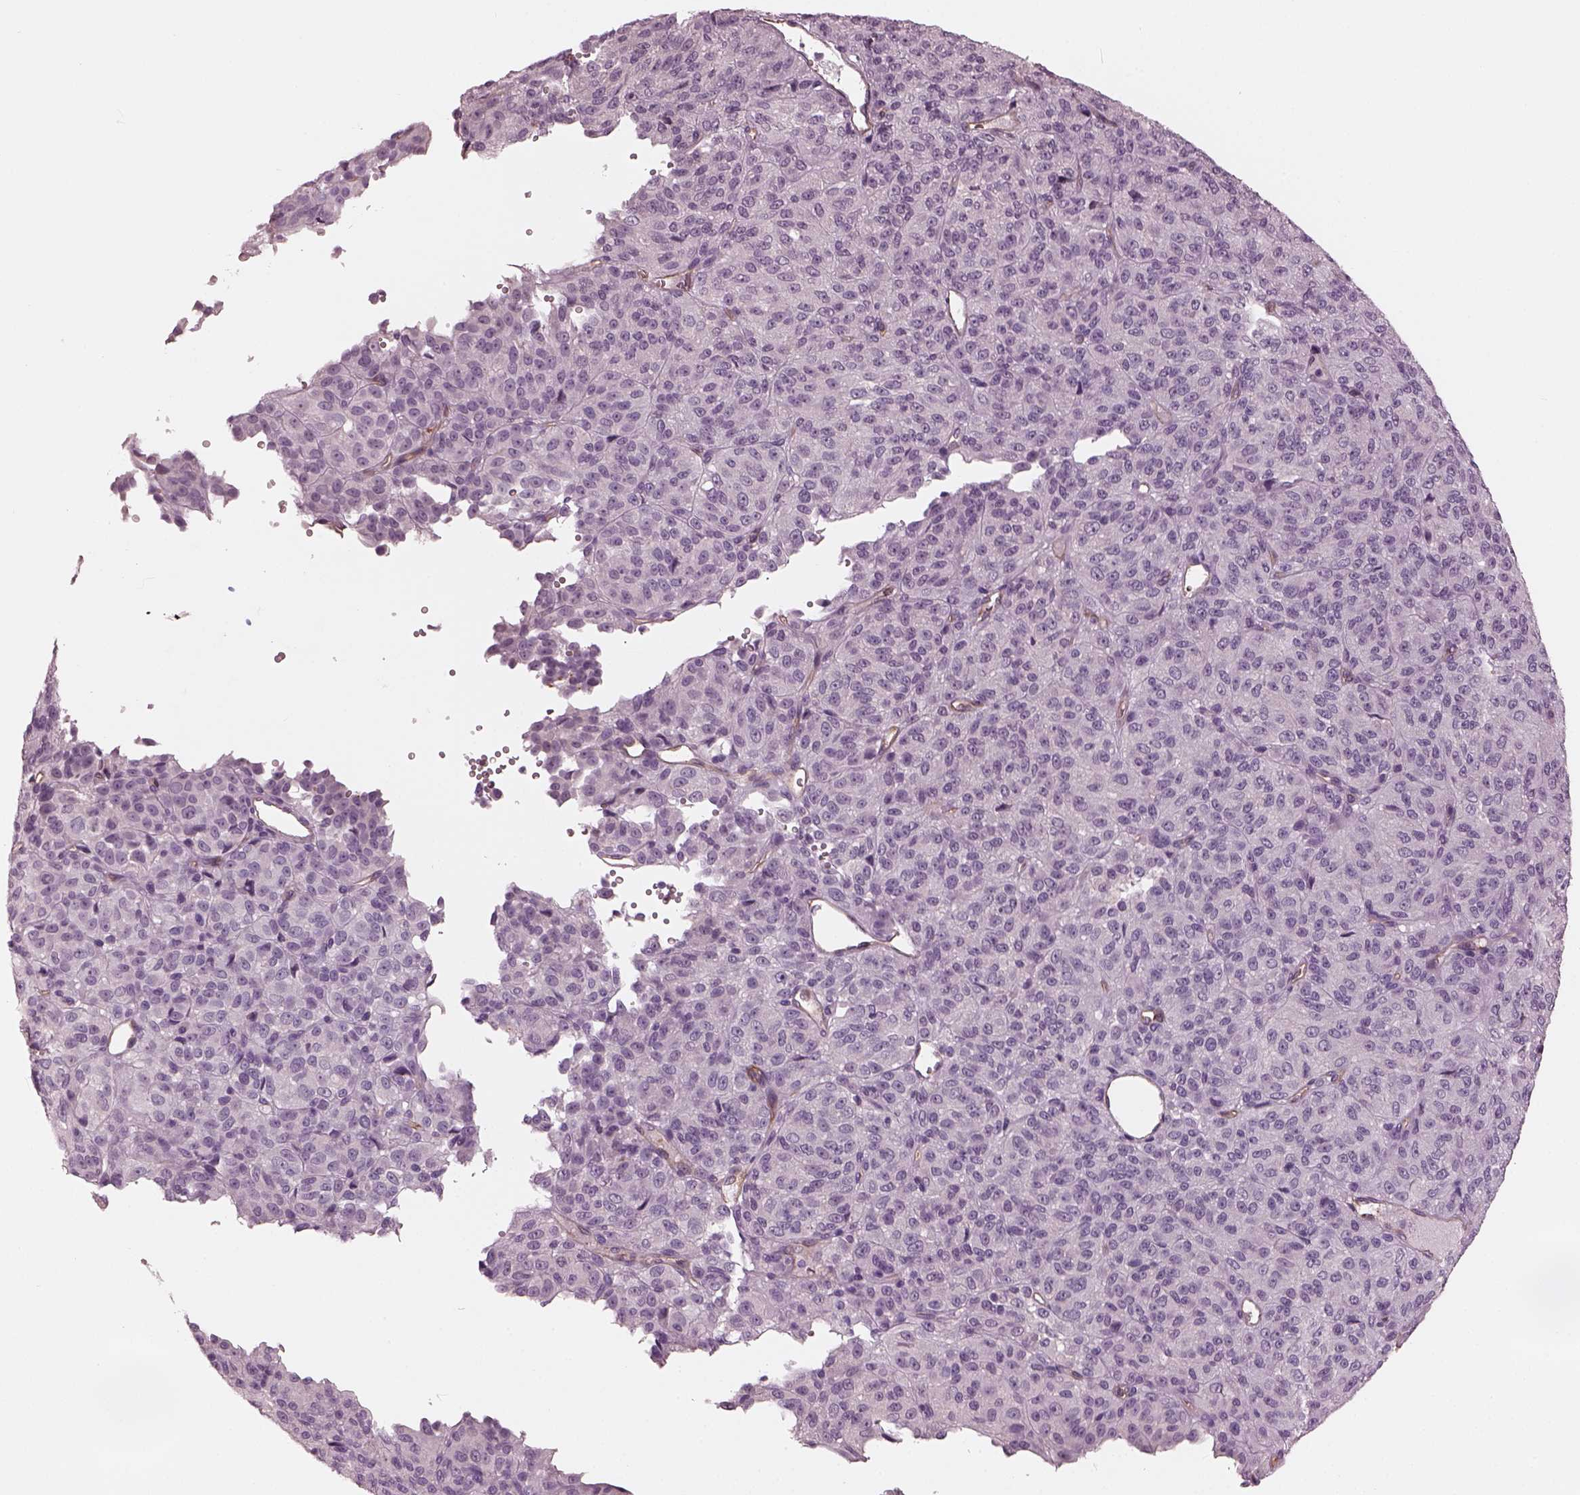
{"staining": {"intensity": "negative", "quantity": "none", "location": "none"}, "tissue": "melanoma", "cell_type": "Tumor cells", "image_type": "cancer", "snomed": [{"axis": "morphology", "description": "Malignant melanoma, Metastatic site"}, {"axis": "topography", "description": "Brain"}], "caption": "DAB (3,3'-diaminobenzidine) immunohistochemical staining of malignant melanoma (metastatic site) shows no significant positivity in tumor cells.", "gene": "EIF4E1B", "patient": {"sex": "female", "age": 56}}